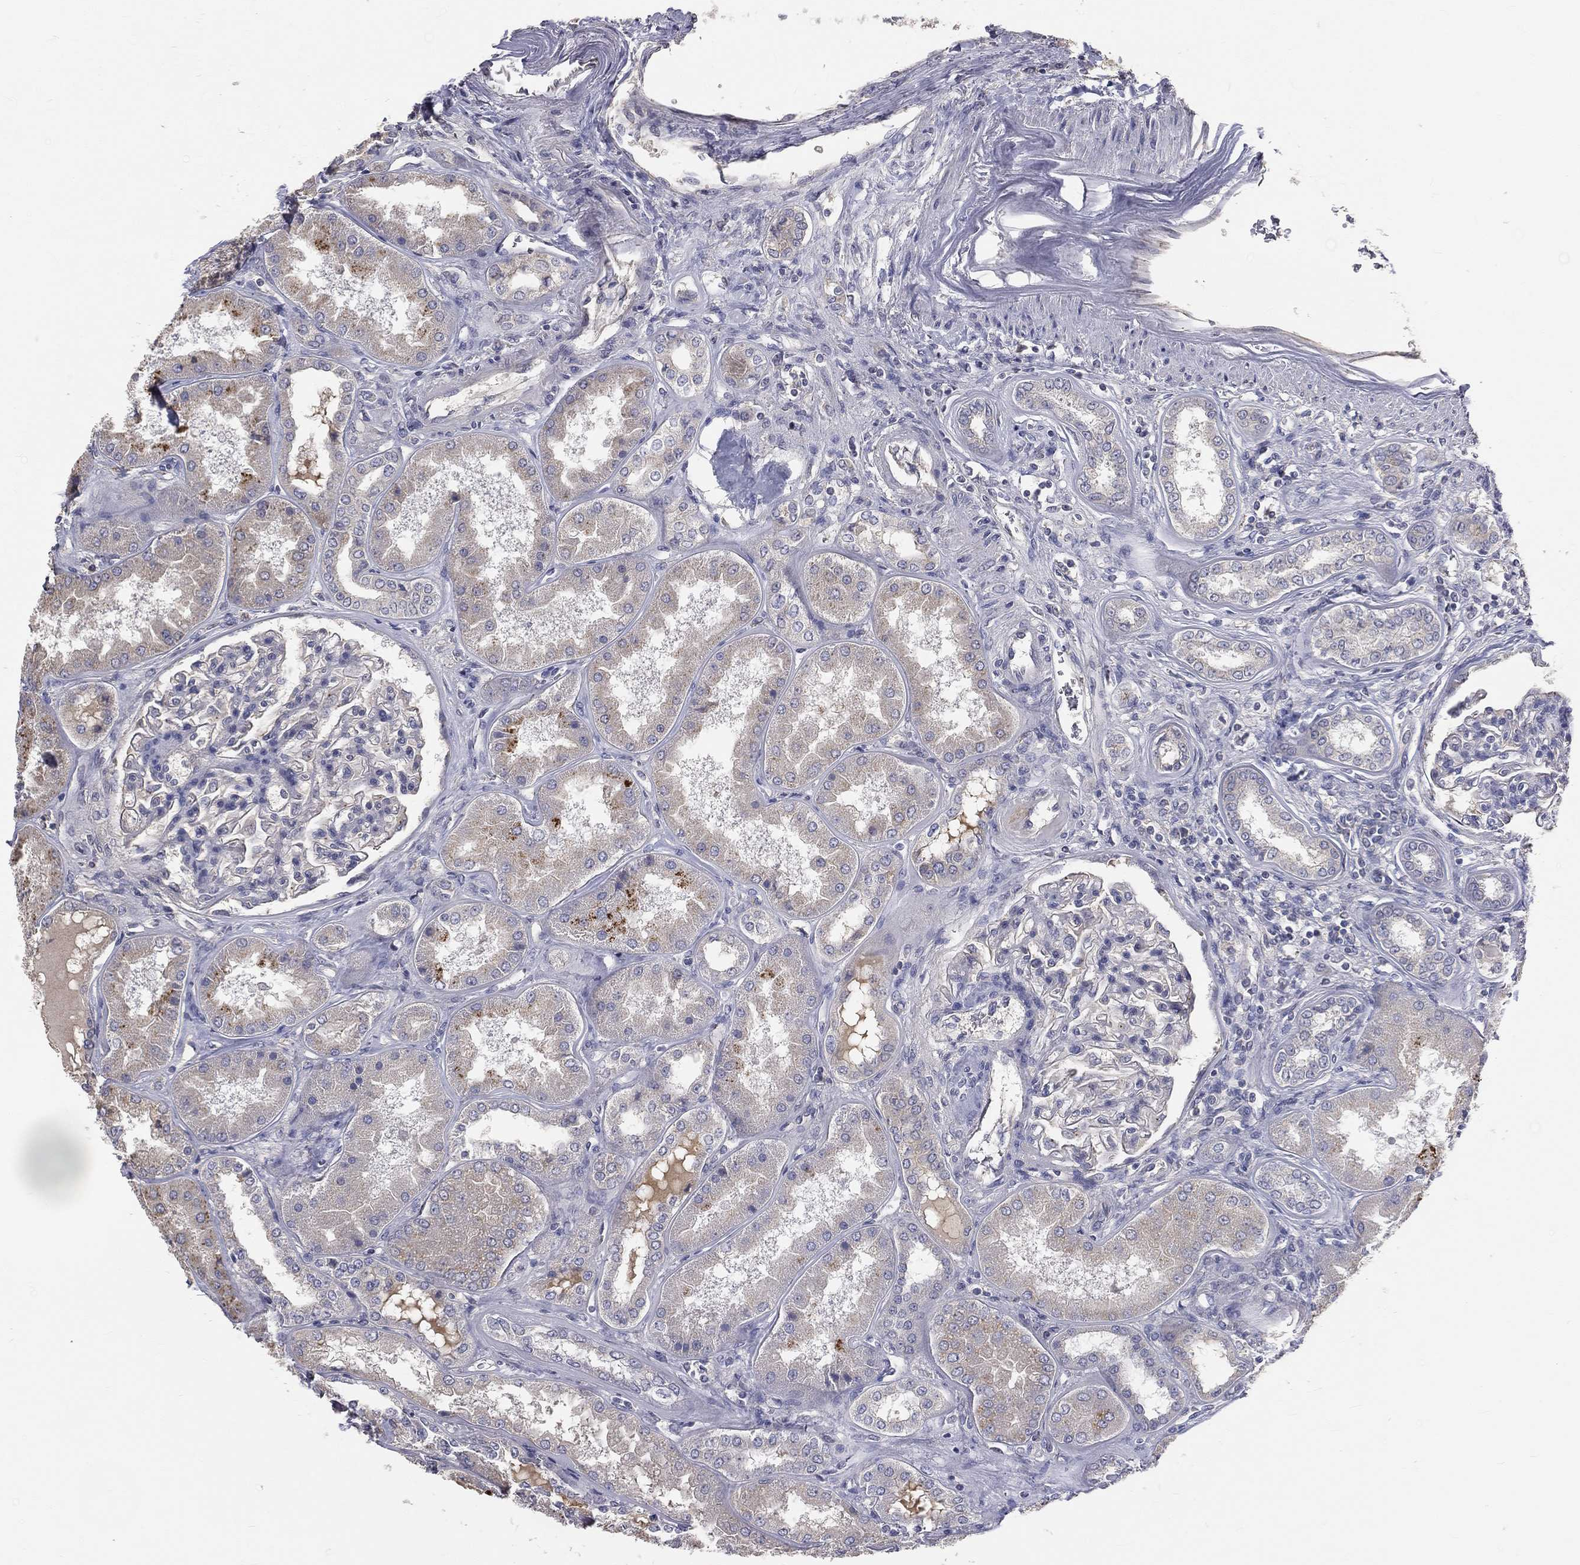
{"staining": {"intensity": "negative", "quantity": "none", "location": "none"}, "tissue": "kidney", "cell_type": "Cells in glomeruli", "image_type": "normal", "snomed": [{"axis": "morphology", "description": "Normal tissue, NOS"}, {"axis": "topography", "description": "Kidney"}], "caption": "An immunohistochemistry histopathology image of normal kidney is shown. There is no staining in cells in glomeruli of kidney. (Stains: DAB immunohistochemistry with hematoxylin counter stain, Microscopy: brightfield microscopy at high magnification).", "gene": "CROCC", "patient": {"sex": "female", "age": 56}}